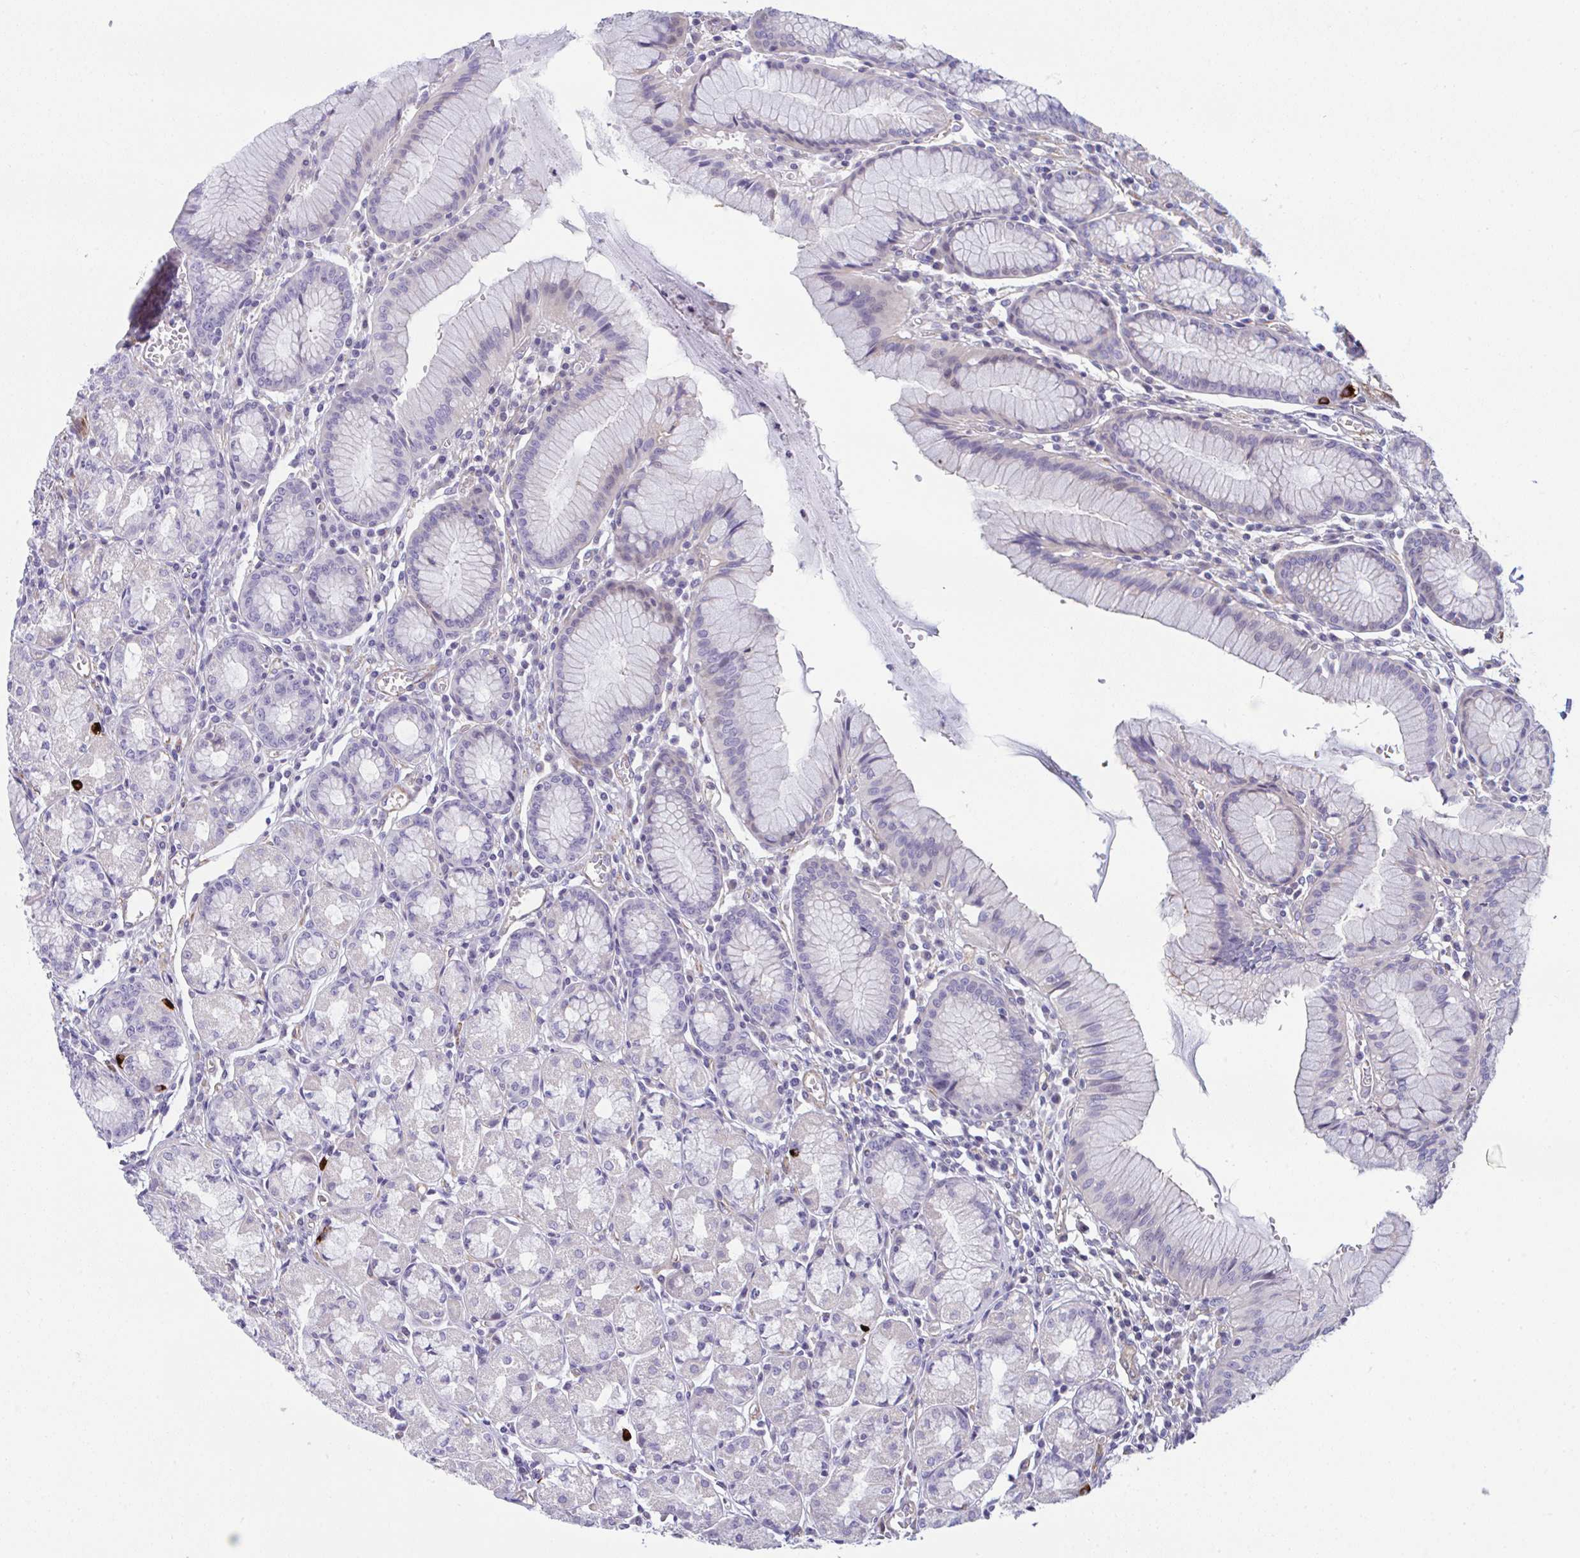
{"staining": {"intensity": "negative", "quantity": "none", "location": "none"}, "tissue": "stomach", "cell_type": "Glandular cells", "image_type": "normal", "snomed": [{"axis": "morphology", "description": "Normal tissue, NOS"}, {"axis": "topography", "description": "Stomach"}], "caption": "DAB immunohistochemical staining of normal human stomach shows no significant positivity in glandular cells. (Immunohistochemistry (ihc), brightfield microscopy, high magnification).", "gene": "MYL12A", "patient": {"sex": "male", "age": 55}}